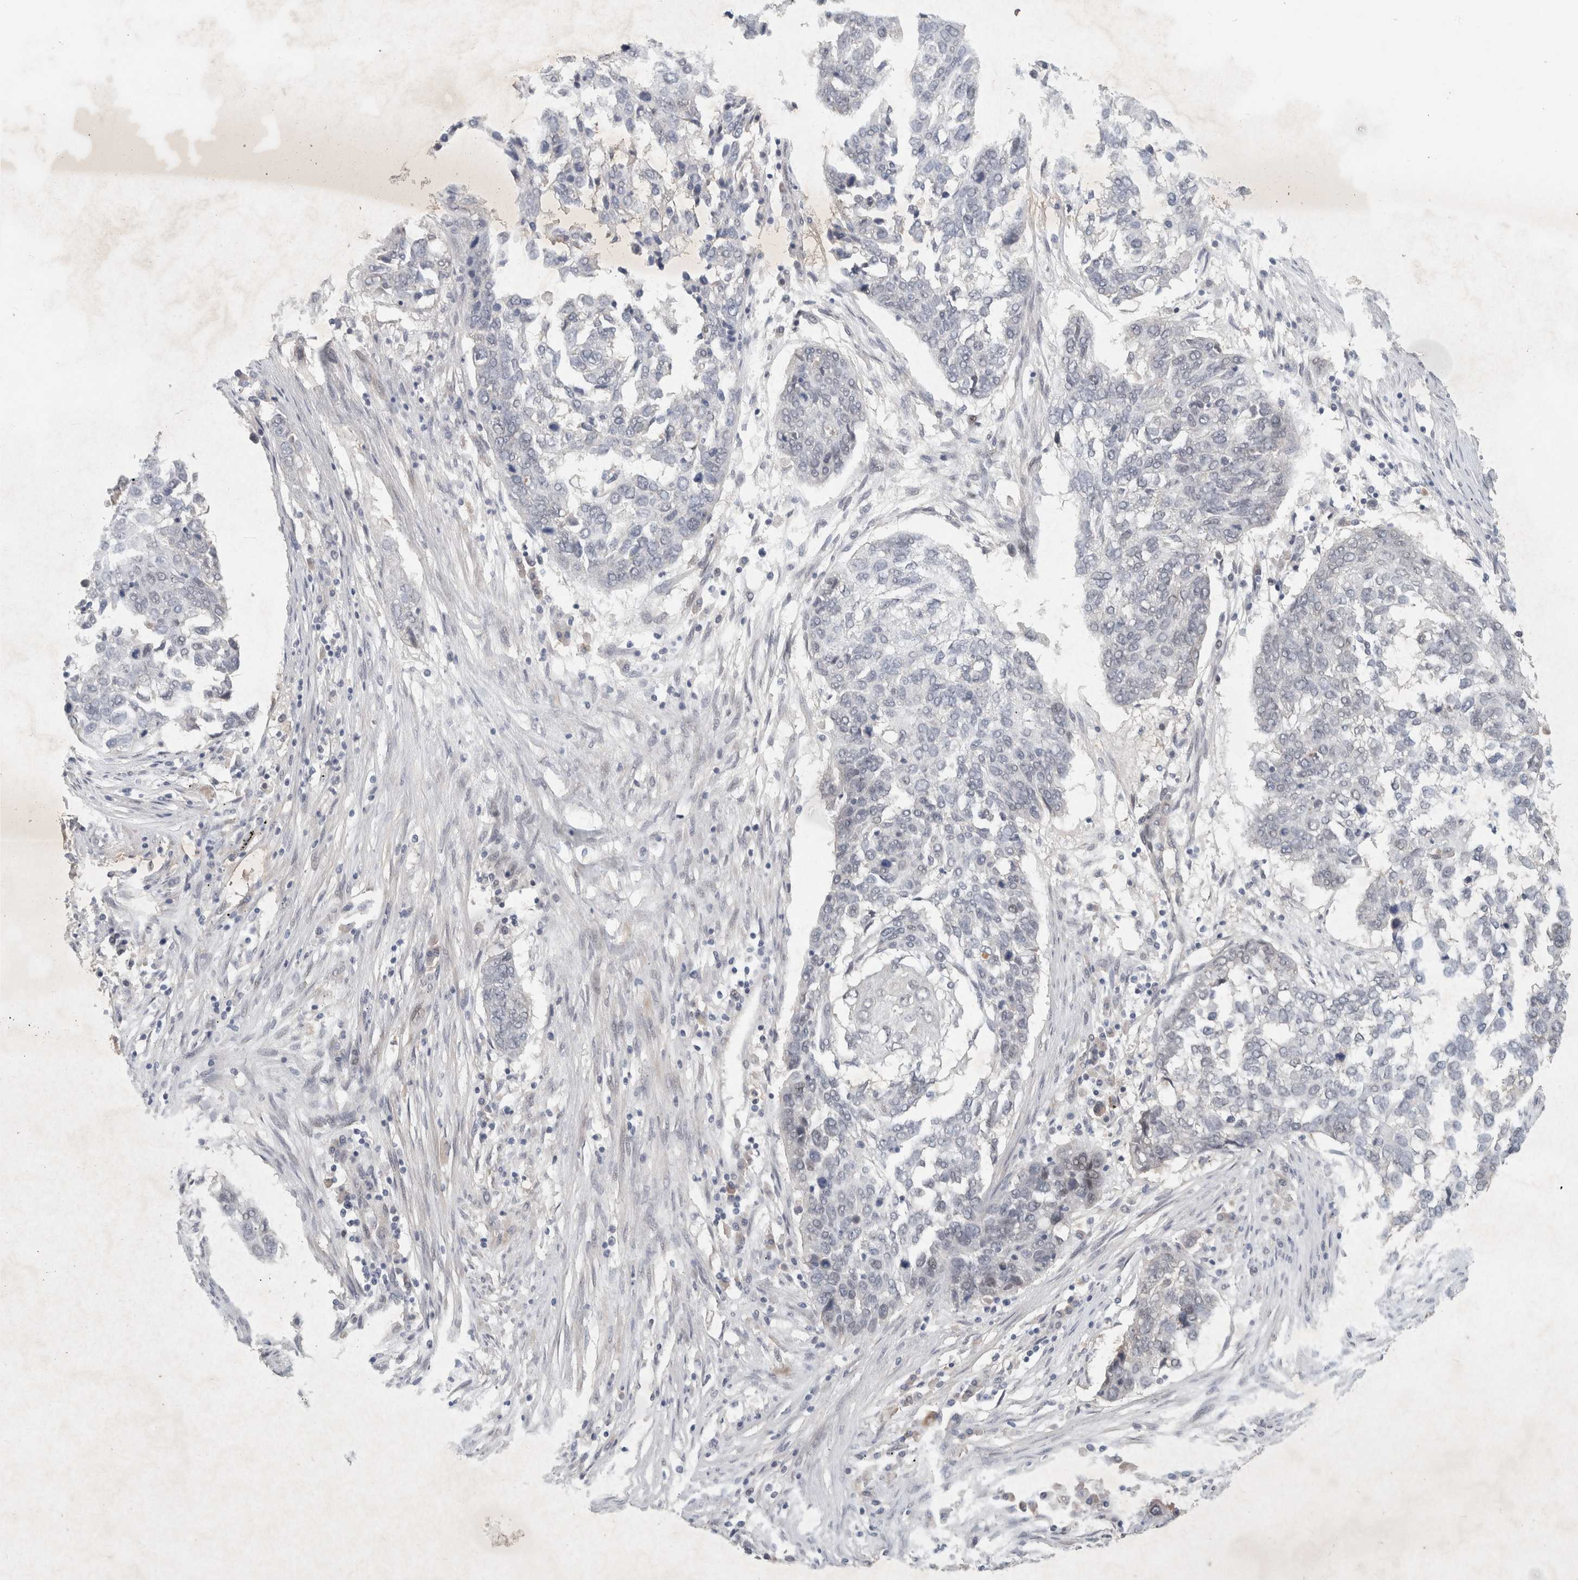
{"staining": {"intensity": "negative", "quantity": "none", "location": "none"}, "tissue": "lung cancer", "cell_type": "Tumor cells", "image_type": "cancer", "snomed": [{"axis": "morphology", "description": "Squamous cell carcinoma, NOS"}, {"axis": "topography", "description": "Lung"}], "caption": "High magnification brightfield microscopy of lung cancer stained with DAB (3,3'-diaminobenzidine) (brown) and counterstained with hematoxylin (blue): tumor cells show no significant expression. (Brightfield microscopy of DAB (3,3'-diaminobenzidine) immunohistochemistry (IHC) at high magnification).", "gene": "RASAL2", "patient": {"sex": "female", "age": 63}}